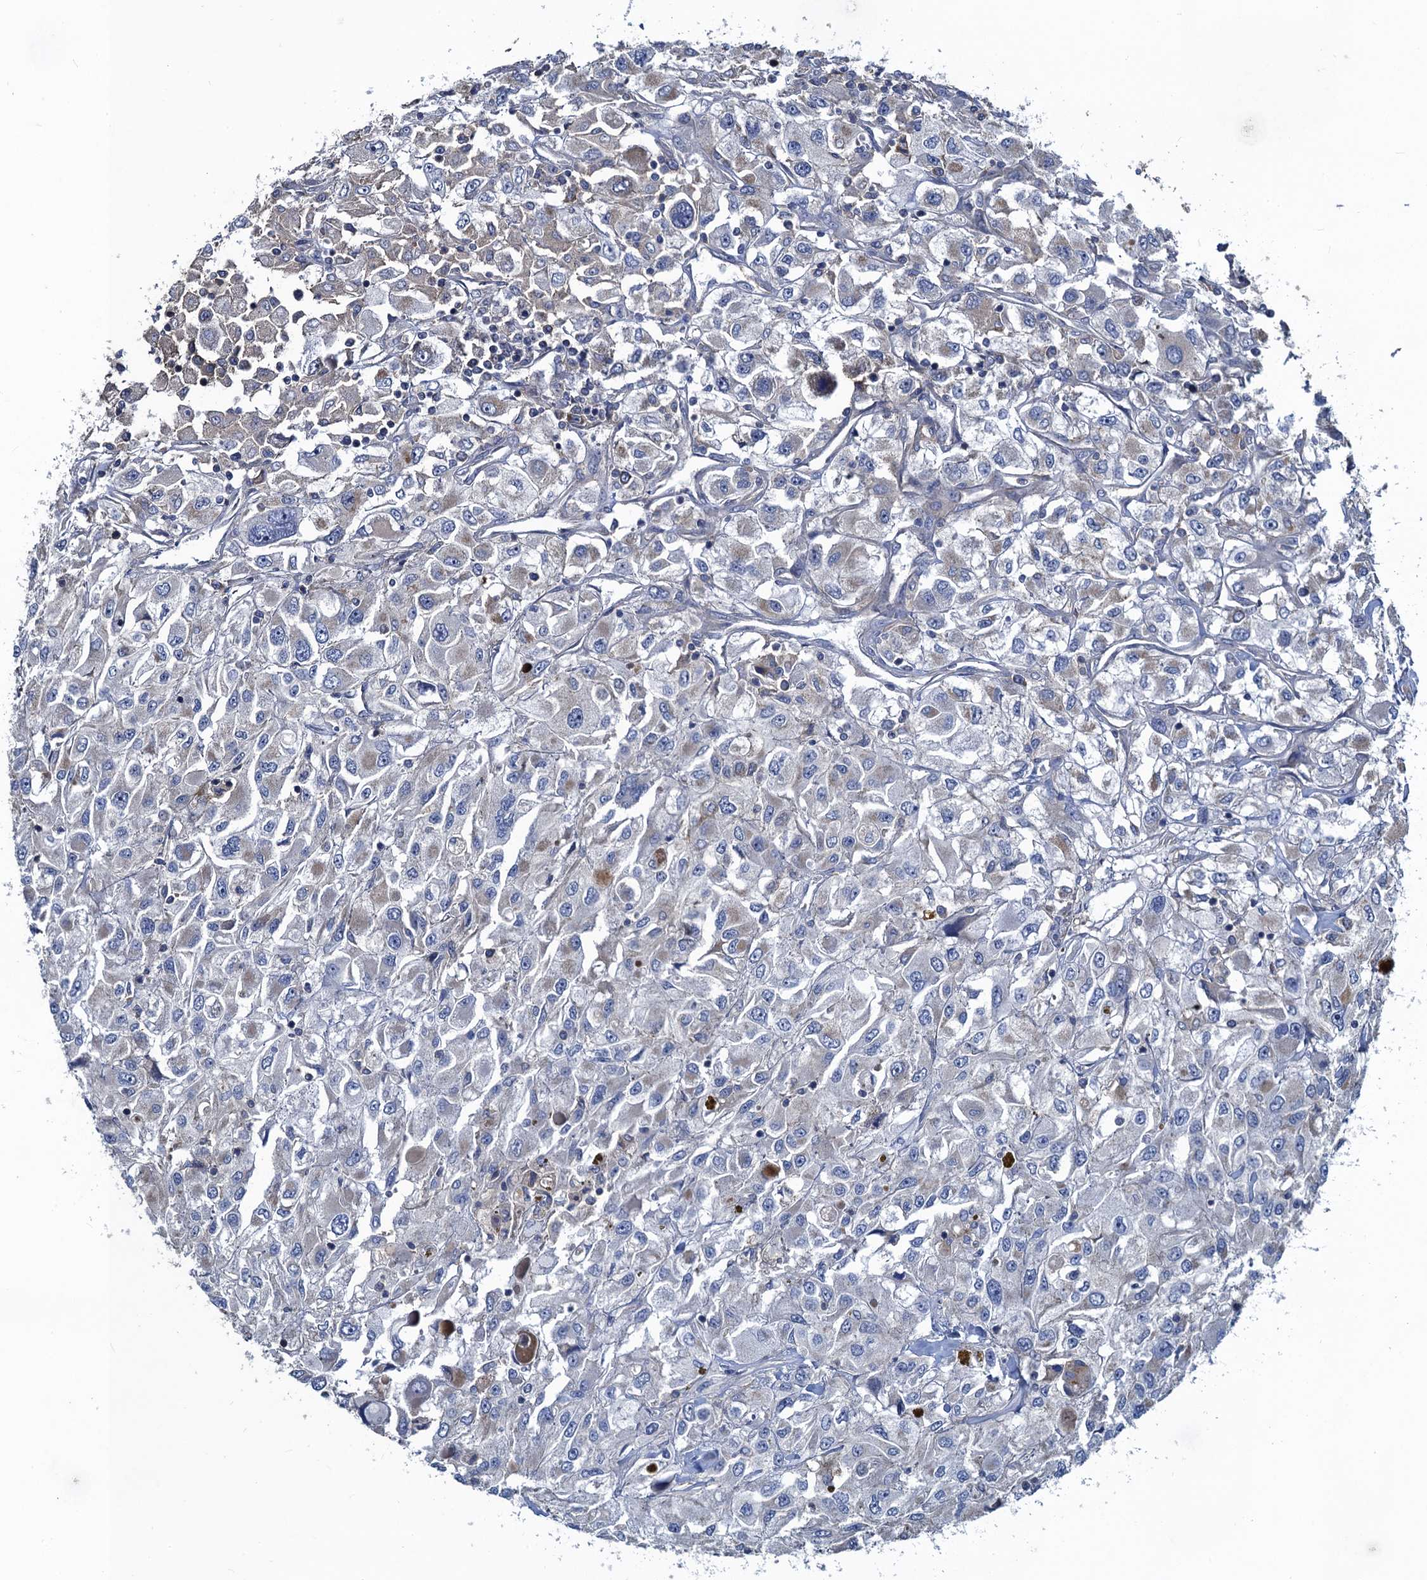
{"staining": {"intensity": "negative", "quantity": "none", "location": "none"}, "tissue": "renal cancer", "cell_type": "Tumor cells", "image_type": "cancer", "snomed": [{"axis": "morphology", "description": "Adenocarcinoma, NOS"}, {"axis": "topography", "description": "Kidney"}], "caption": "IHC histopathology image of neoplastic tissue: human adenocarcinoma (renal) stained with DAB (3,3'-diaminobenzidine) demonstrates no significant protein expression in tumor cells.", "gene": "SNAP29", "patient": {"sex": "female", "age": 52}}